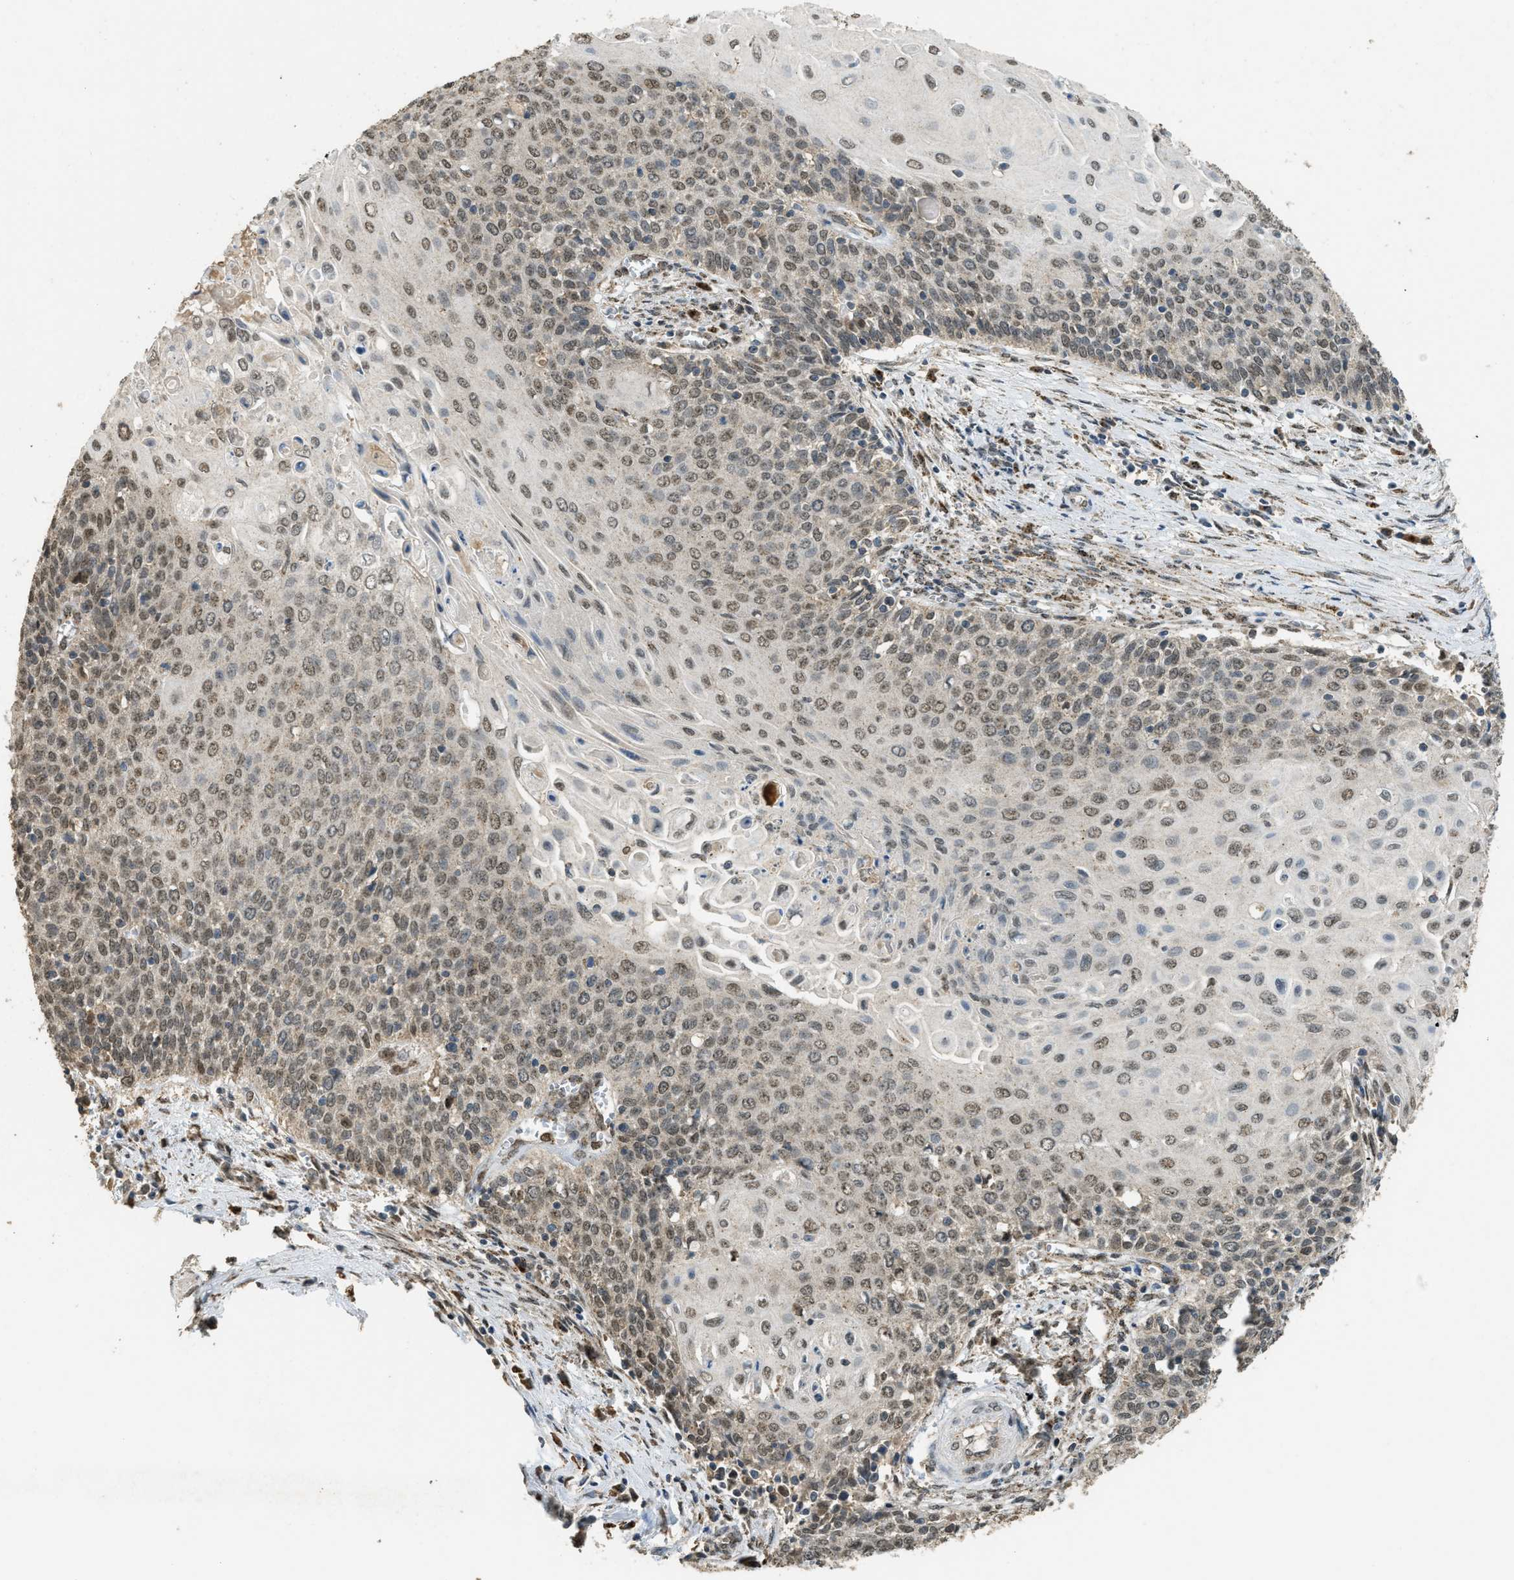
{"staining": {"intensity": "moderate", "quantity": ">75%", "location": "nuclear"}, "tissue": "cervical cancer", "cell_type": "Tumor cells", "image_type": "cancer", "snomed": [{"axis": "morphology", "description": "Squamous cell carcinoma, NOS"}, {"axis": "topography", "description": "Cervix"}], "caption": "An immunohistochemistry (IHC) histopathology image of neoplastic tissue is shown. Protein staining in brown labels moderate nuclear positivity in cervical cancer (squamous cell carcinoma) within tumor cells.", "gene": "IPO7", "patient": {"sex": "female", "age": 39}}